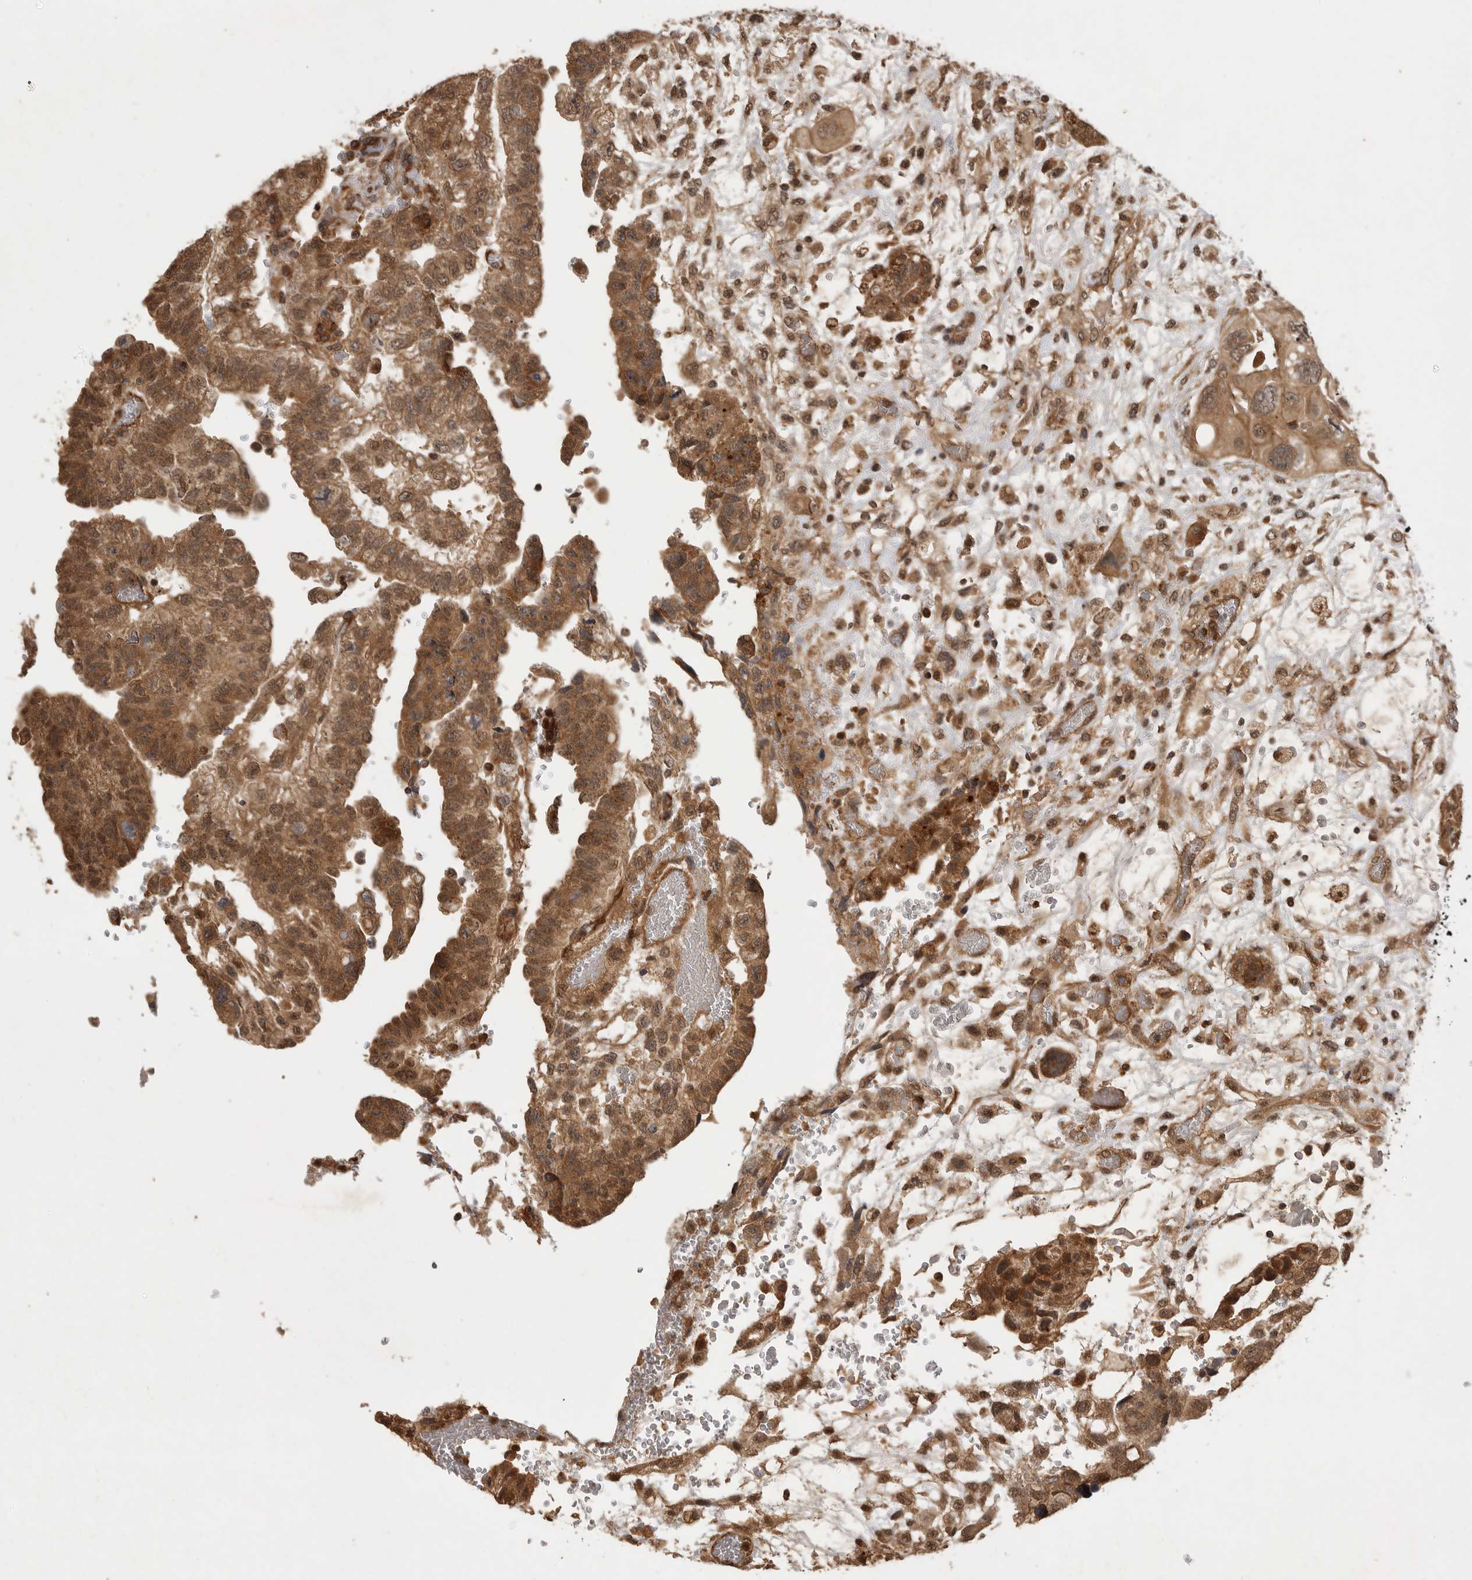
{"staining": {"intensity": "moderate", "quantity": ">75%", "location": "cytoplasmic/membranous,nuclear"}, "tissue": "testis cancer", "cell_type": "Tumor cells", "image_type": "cancer", "snomed": [{"axis": "morphology", "description": "Carcinoma, Embryonal, NOS"}, {"axis": "topography", "description": "Testis"}], "caption": "Immunohistochemical staining of testis cancer (embryonal carcinoma) demonstrates medium levels of moderate cytoplasmic/membranous and nuclear protein expression in about >75% of tumor cells.", "gene": "ZNF232", "patient": {"sex": "male", "age": 36}}